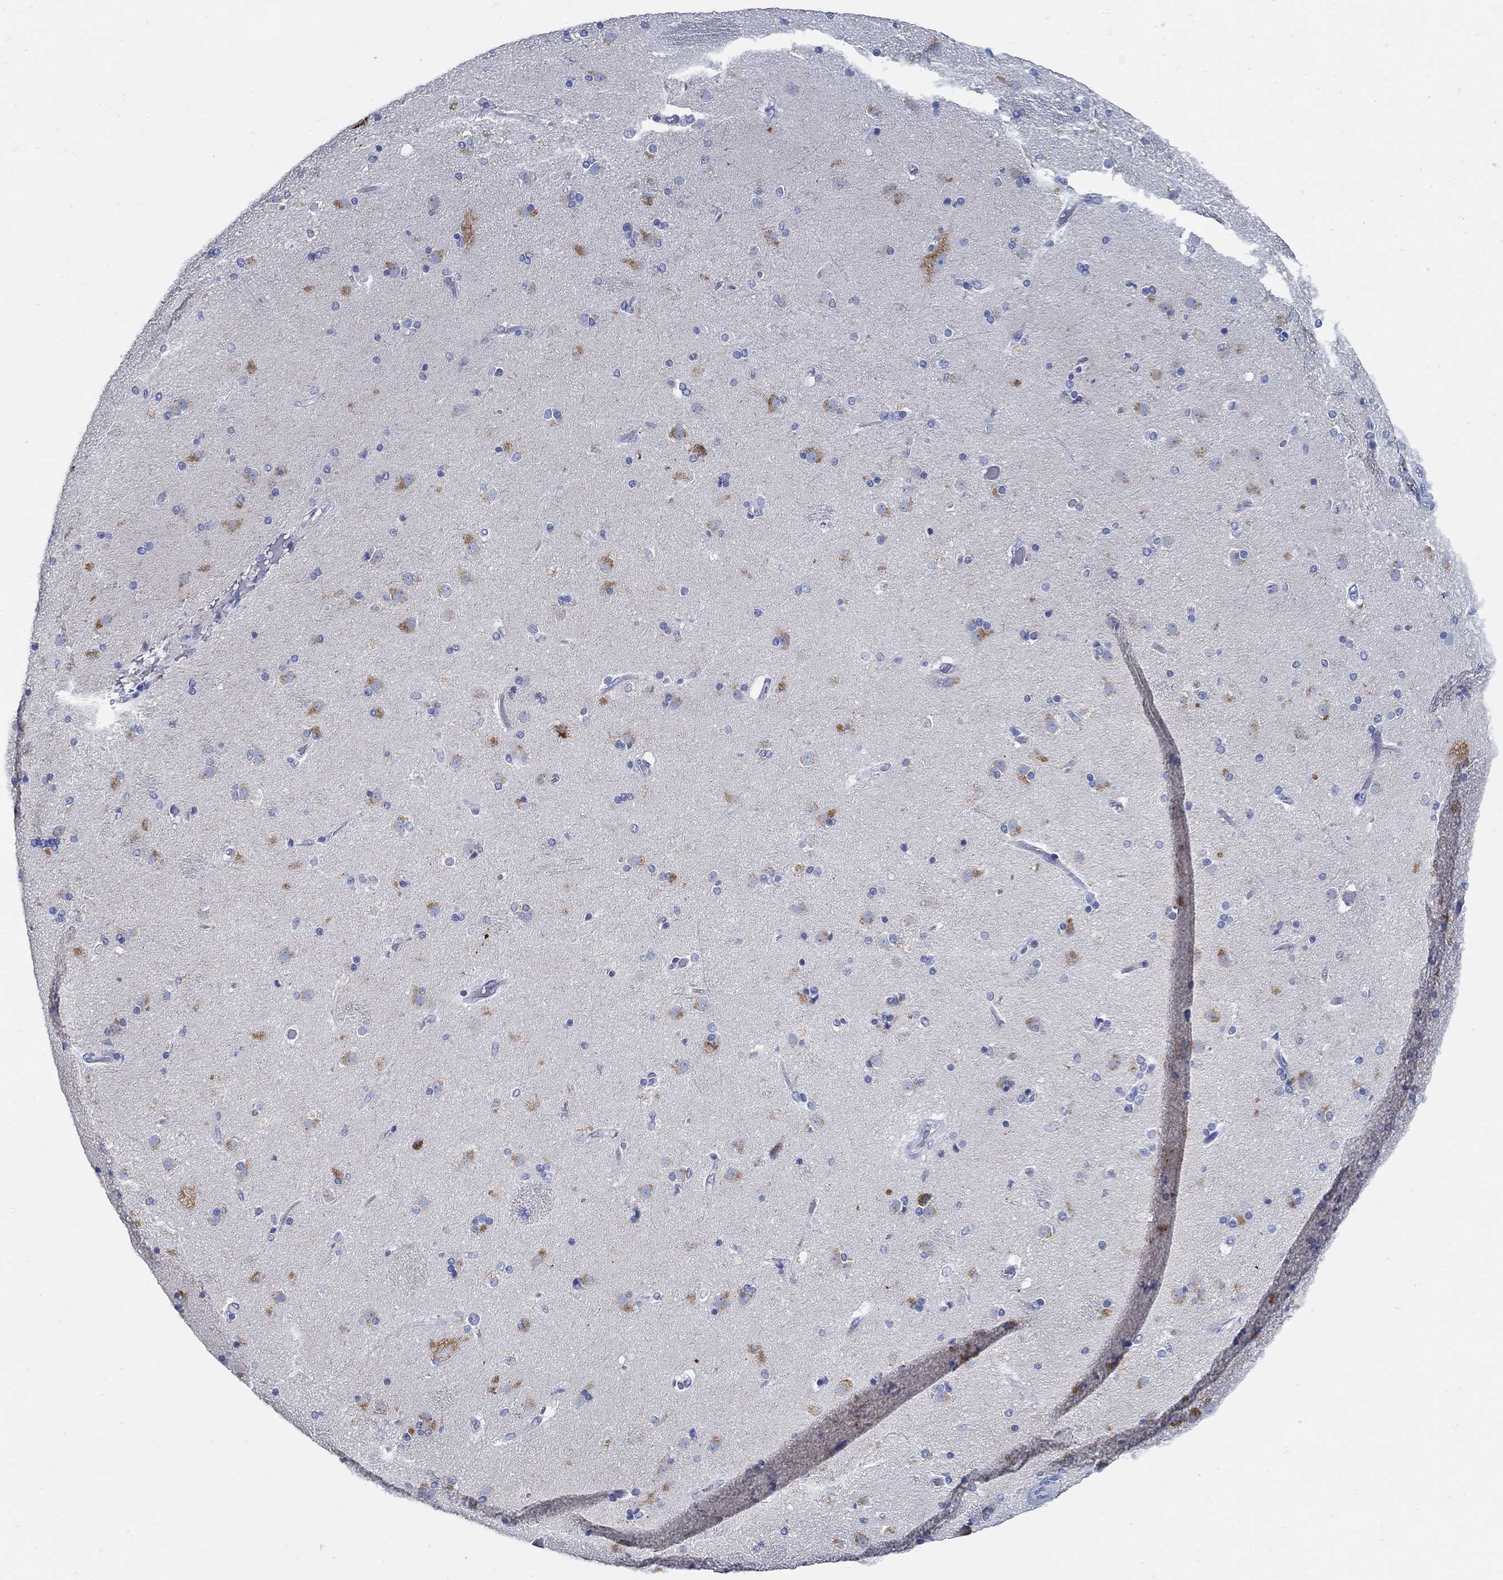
{"staining": {"intensity": "negative", "quantity": "none", "location": "none"}, "tissue": "caudate", "cell_type": "Glial cells", "image_type": "normal", "snomed": [{"axis": "morphology", "description": "Normal tissue, NOS"}, {"axis": "topography", "description": "Lateral ventricle wall"}], "caption": "Immunohistochemistry (IHC) of unremarkable human caudate reveals no positivity in glial cells.", "gene": "SLC45A1", "patient": {"sex": "male", "age": 54}}